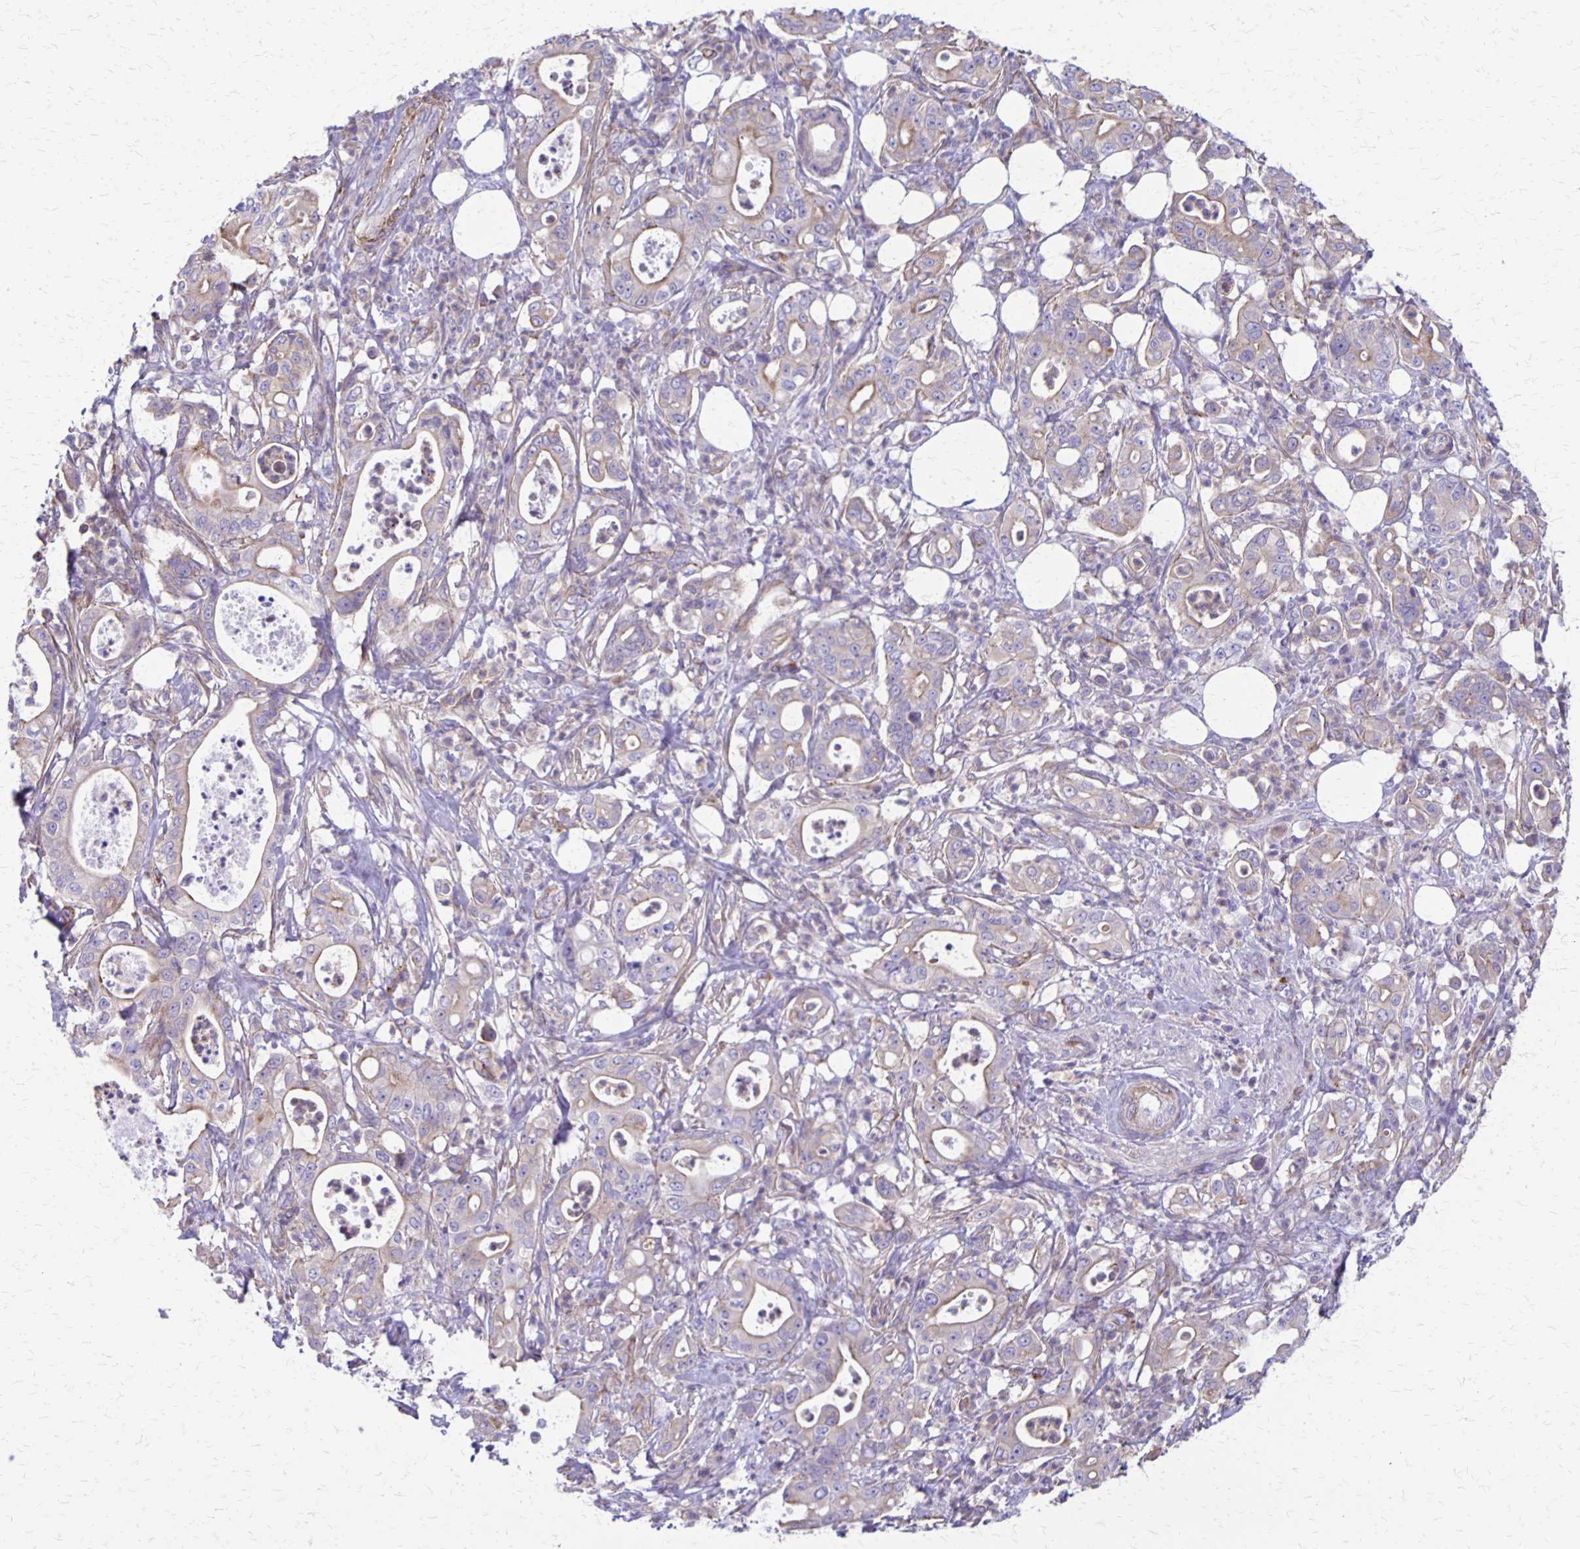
{"staining": {"intensity": "weak", "quantity": "25%-75%", "location": "cytoplasmic/membranous"}, "tissue": "pancreatic cancer", "cell_type": "Tumor cells", "image_type": "cancer", "snomed": [{"axis": "morphology", "description": "Adenocarcinoma, NOS"}, {"axis": "topography", "description": "Pancreas"}], "caption": "This micrograph displays IHC staining of human pancreatic cancer (adenocarcinoma), with low weak cytoplasmic/membranous staining in about 25%-75% of tumor cells.", "gene": "SEPTIN5", "patient": {"sex": "male", "age": 71}}